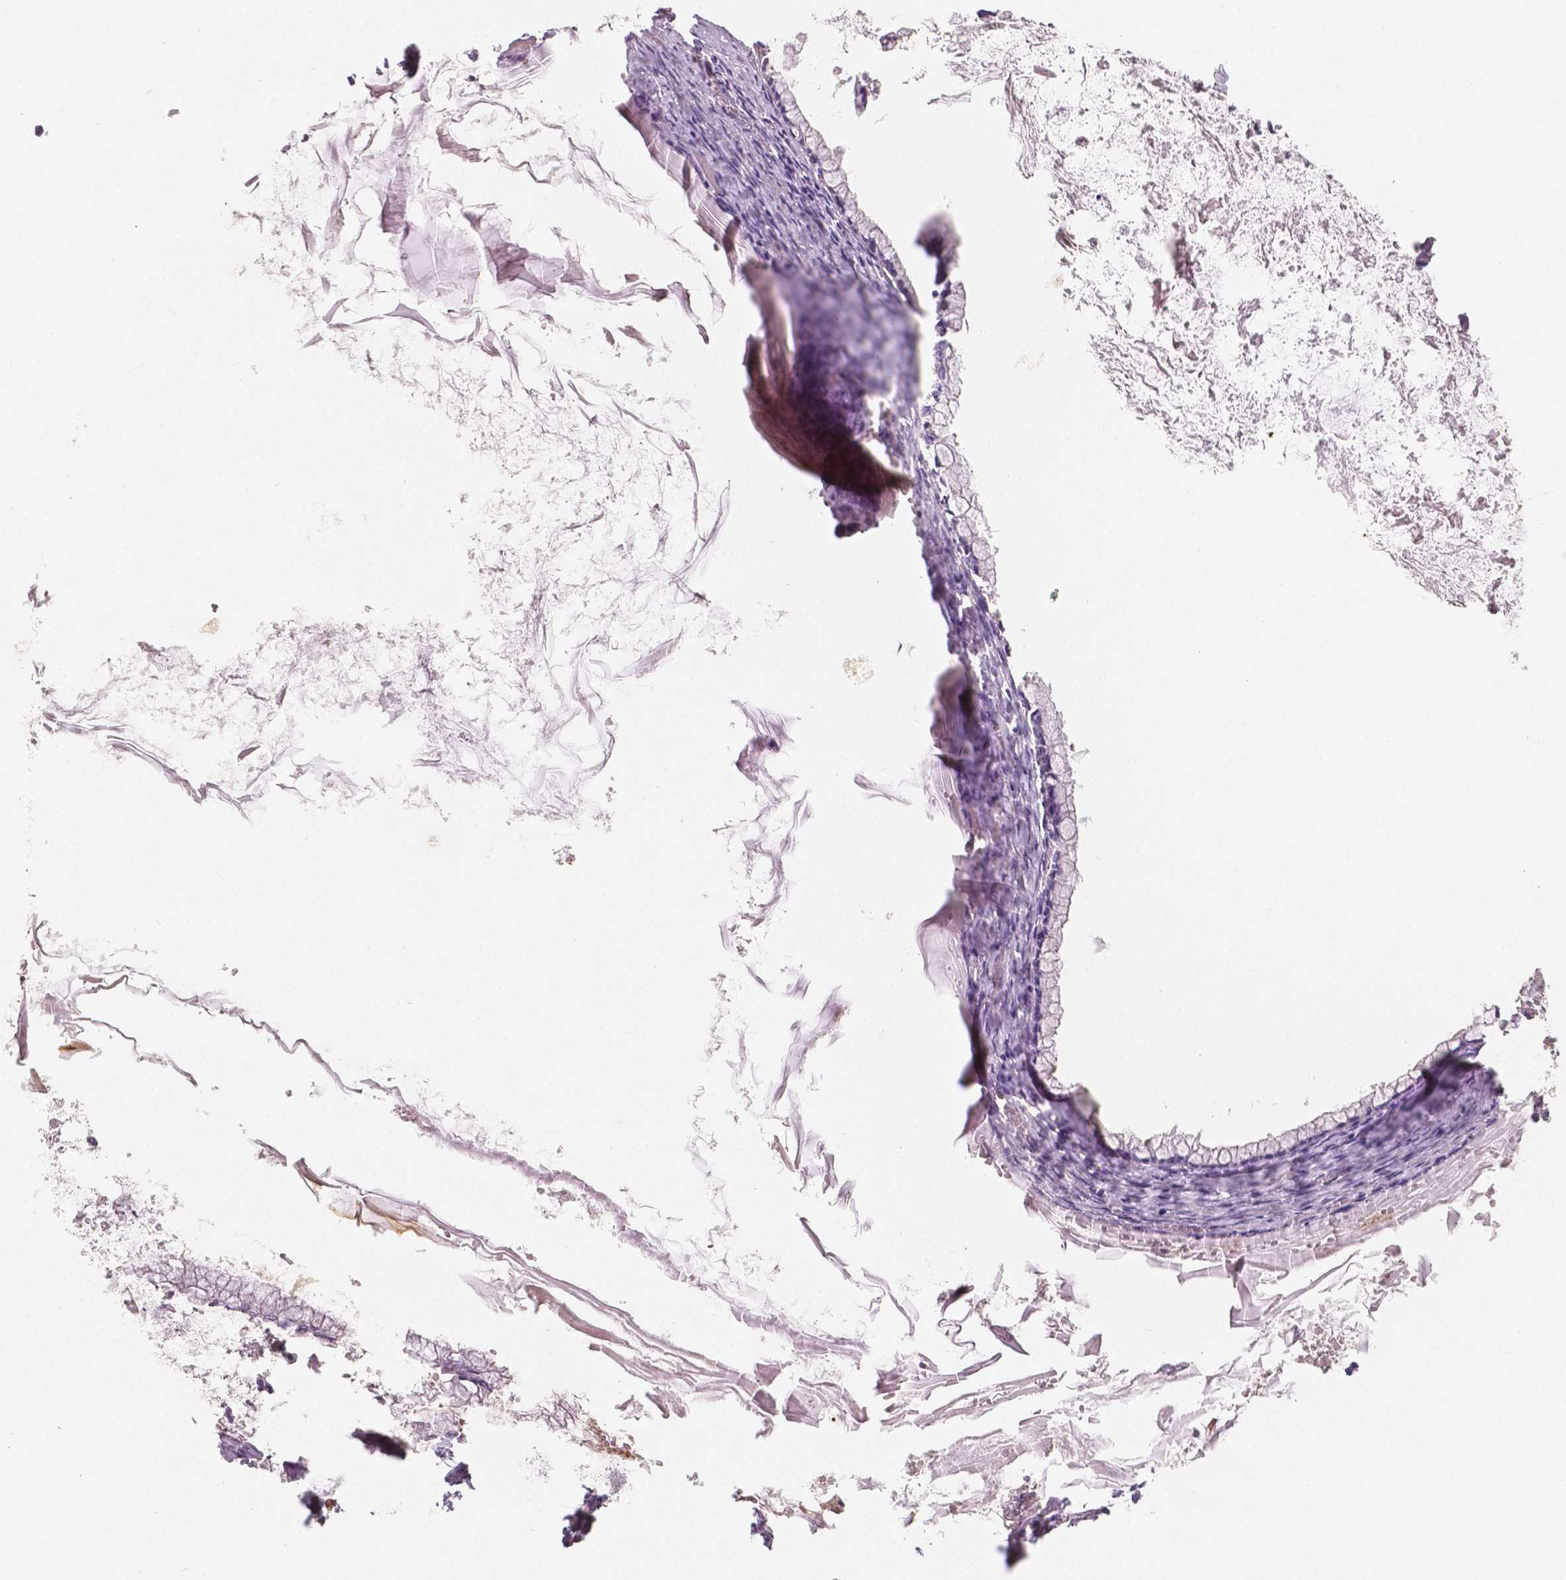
{"staining": {"intensity": "negative", "quantity": "none", "location": "none"}, "tissue": "ovarian cancer", "cell_type": "Tumor cells", "image_type": "cancer", "snomed": [{"axis": "morphology", "description": "Cystadenocarcinoma, mucinous, NOS"}, {"axis": "topography", "description": "Ovary"}], "caption": "This is an immunohistochemistry (IHC) micrograph of ovarian cancer (mucinous cystadenocarcinoma). There is no expression in tumor cells.", "gene": "APOA4", "patient": {"sex": "female", "age": 67}}